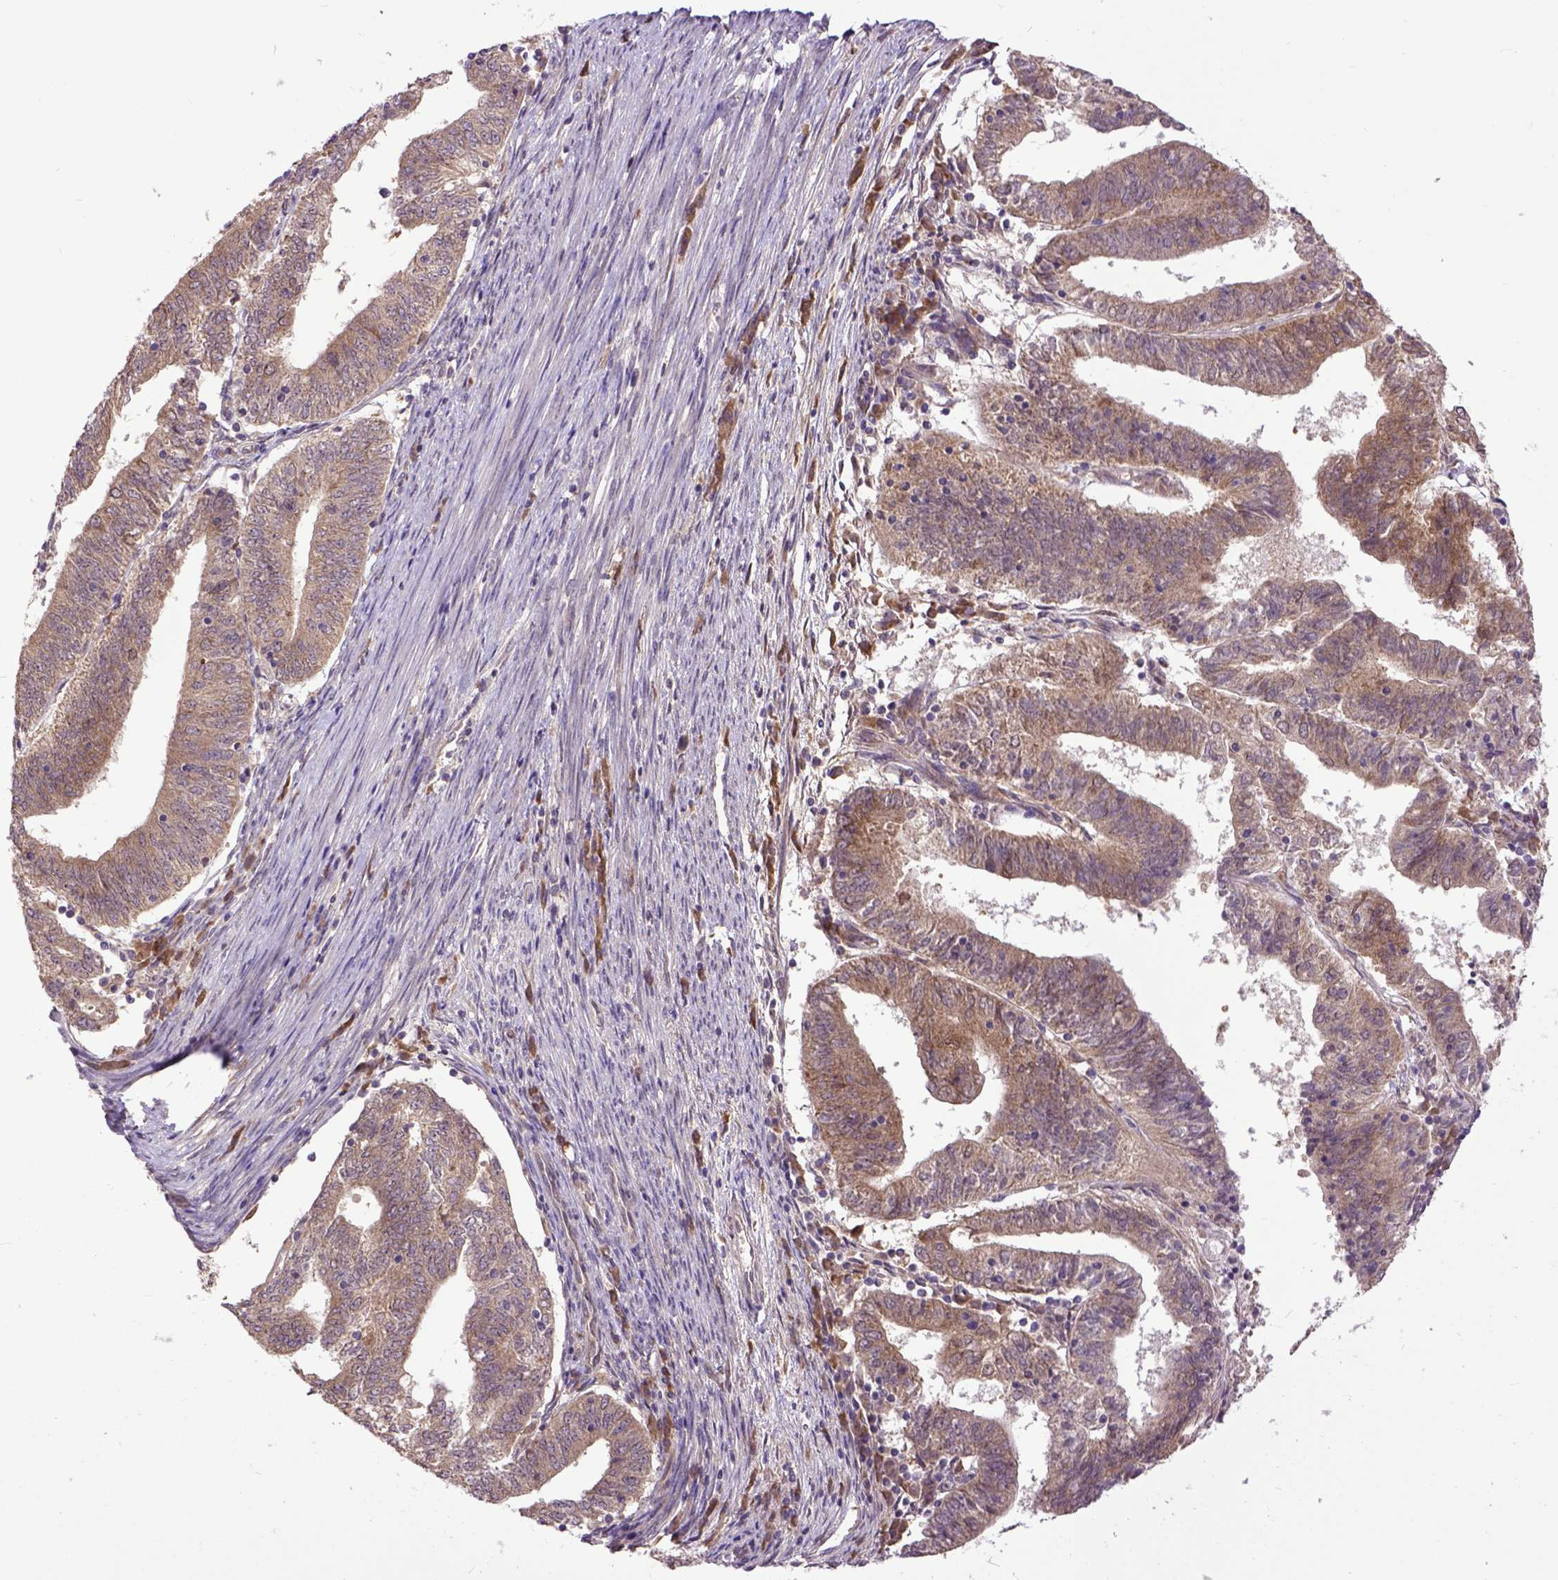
{"staining": {"intensity": "weak", "quantity": ">75%", "location": "cytoplasmic/membranous"}, "tissue": "endometrial cancer", "cell_type": "Tumor cells", "image_type": "cancer", "snomed": [{"axis": "morphology", "description": "Adenocarcinoma, NOS"}, {"axis": "topography", "description": "Endometrium"}], "caption": "Protein expression analysis of endometrial cancer (adenocarcinoma) shows weak cytoplasmic/membranous expression in about >75% of tumor cells. (IHC, brightfield microscopy, high magnification).", "gene": "ARL1", "patient": {"sex": "female", "age": 82}}